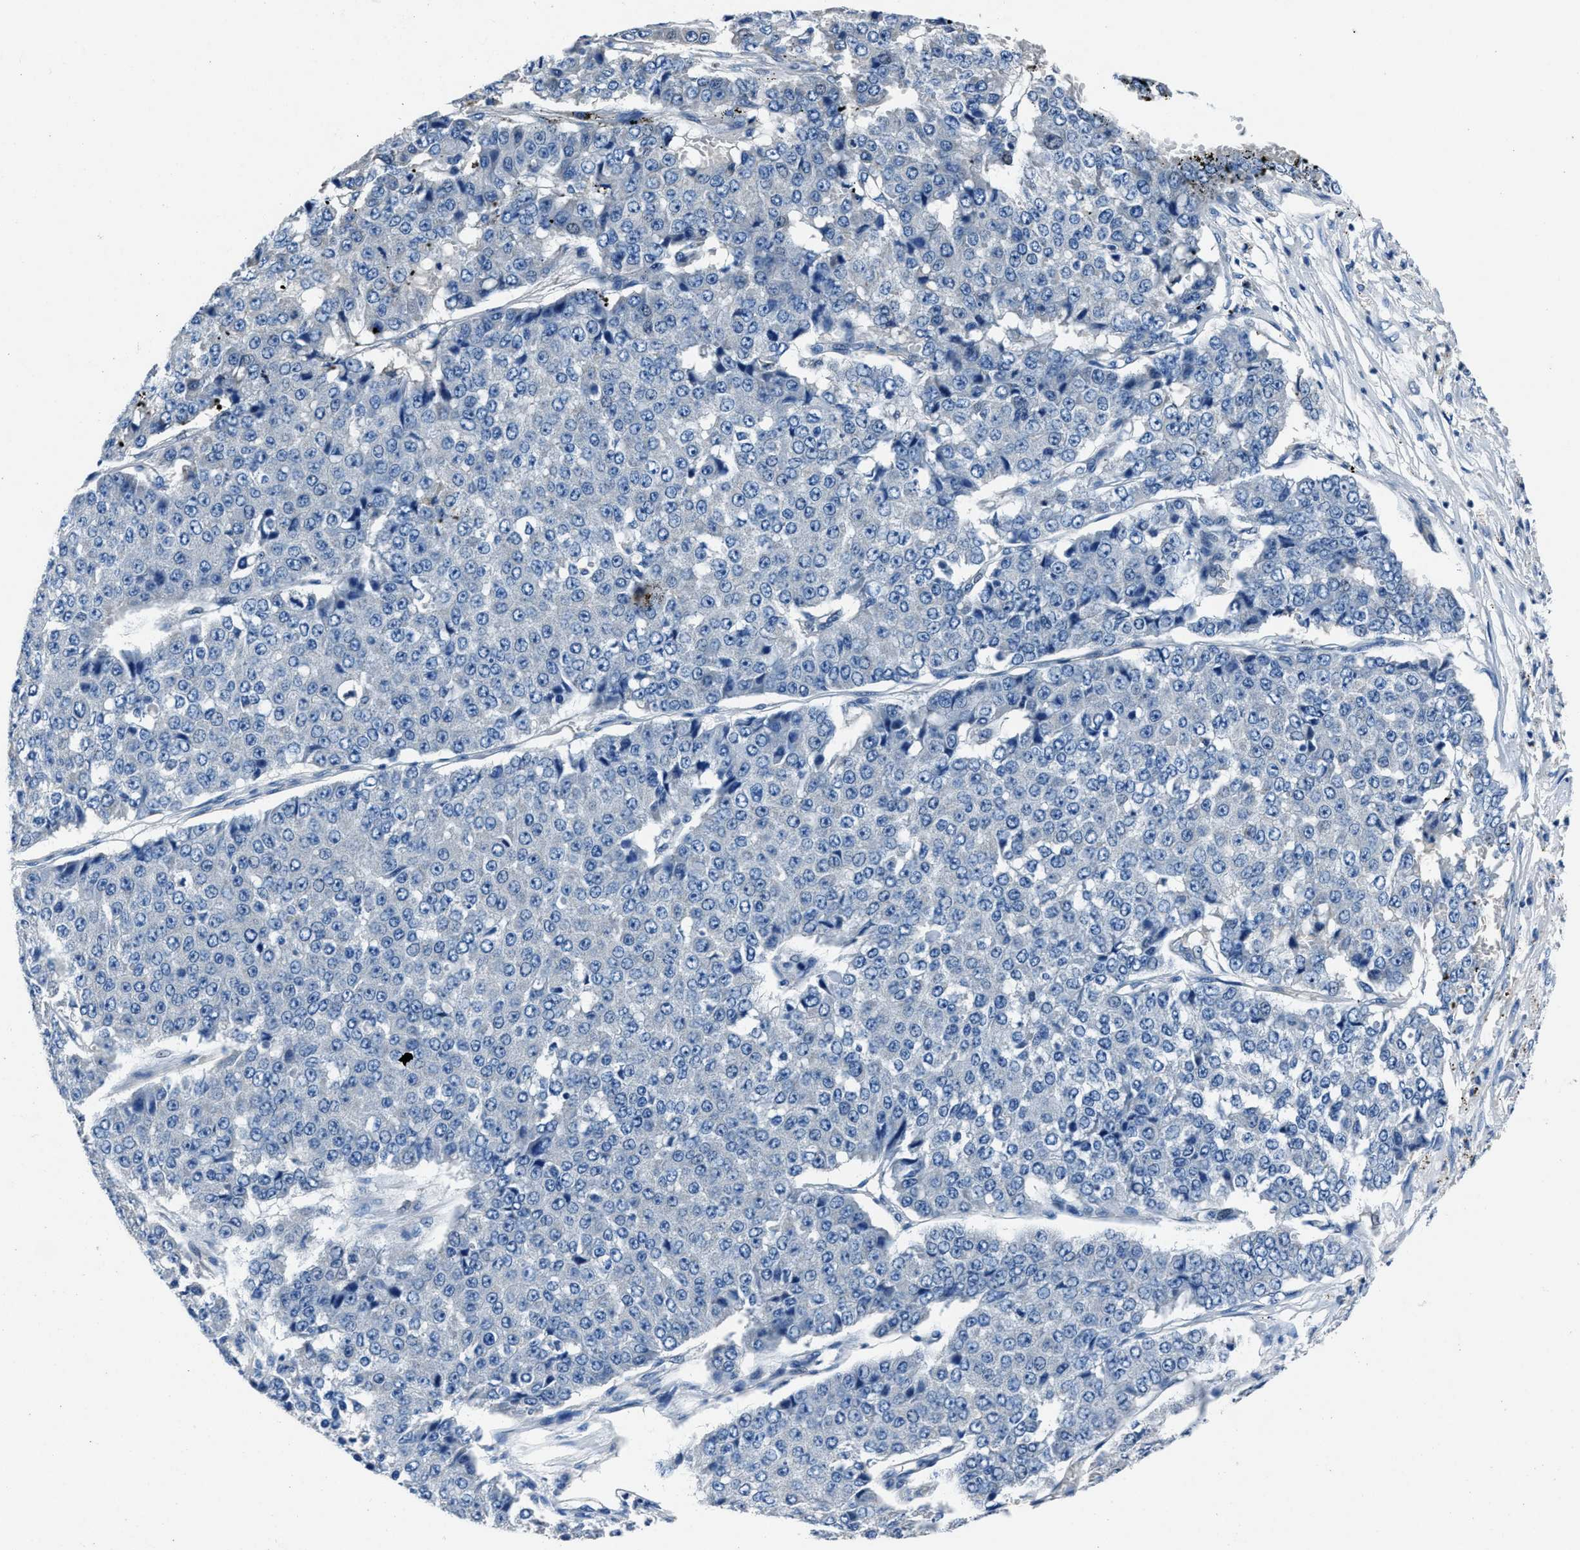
{"staining": {"intensity": "negative", "quantity": "none", "location": "none"}, "tissue": "pancreatic cancer", "cell_type": "Tumor cells", "image_type": "cancer", "snomed": [{"axis": "morphology", "description": "Adenocarcinoma, NOS"}, {"axis": "topography", "description": "Pancreas"}], "caption": "Protein analysis of adenocarcinoma (pancreatic) shows no significant expression in tumor cells.", "gene": "NACAD", "patient": {"sex": "male", "age": 50}}